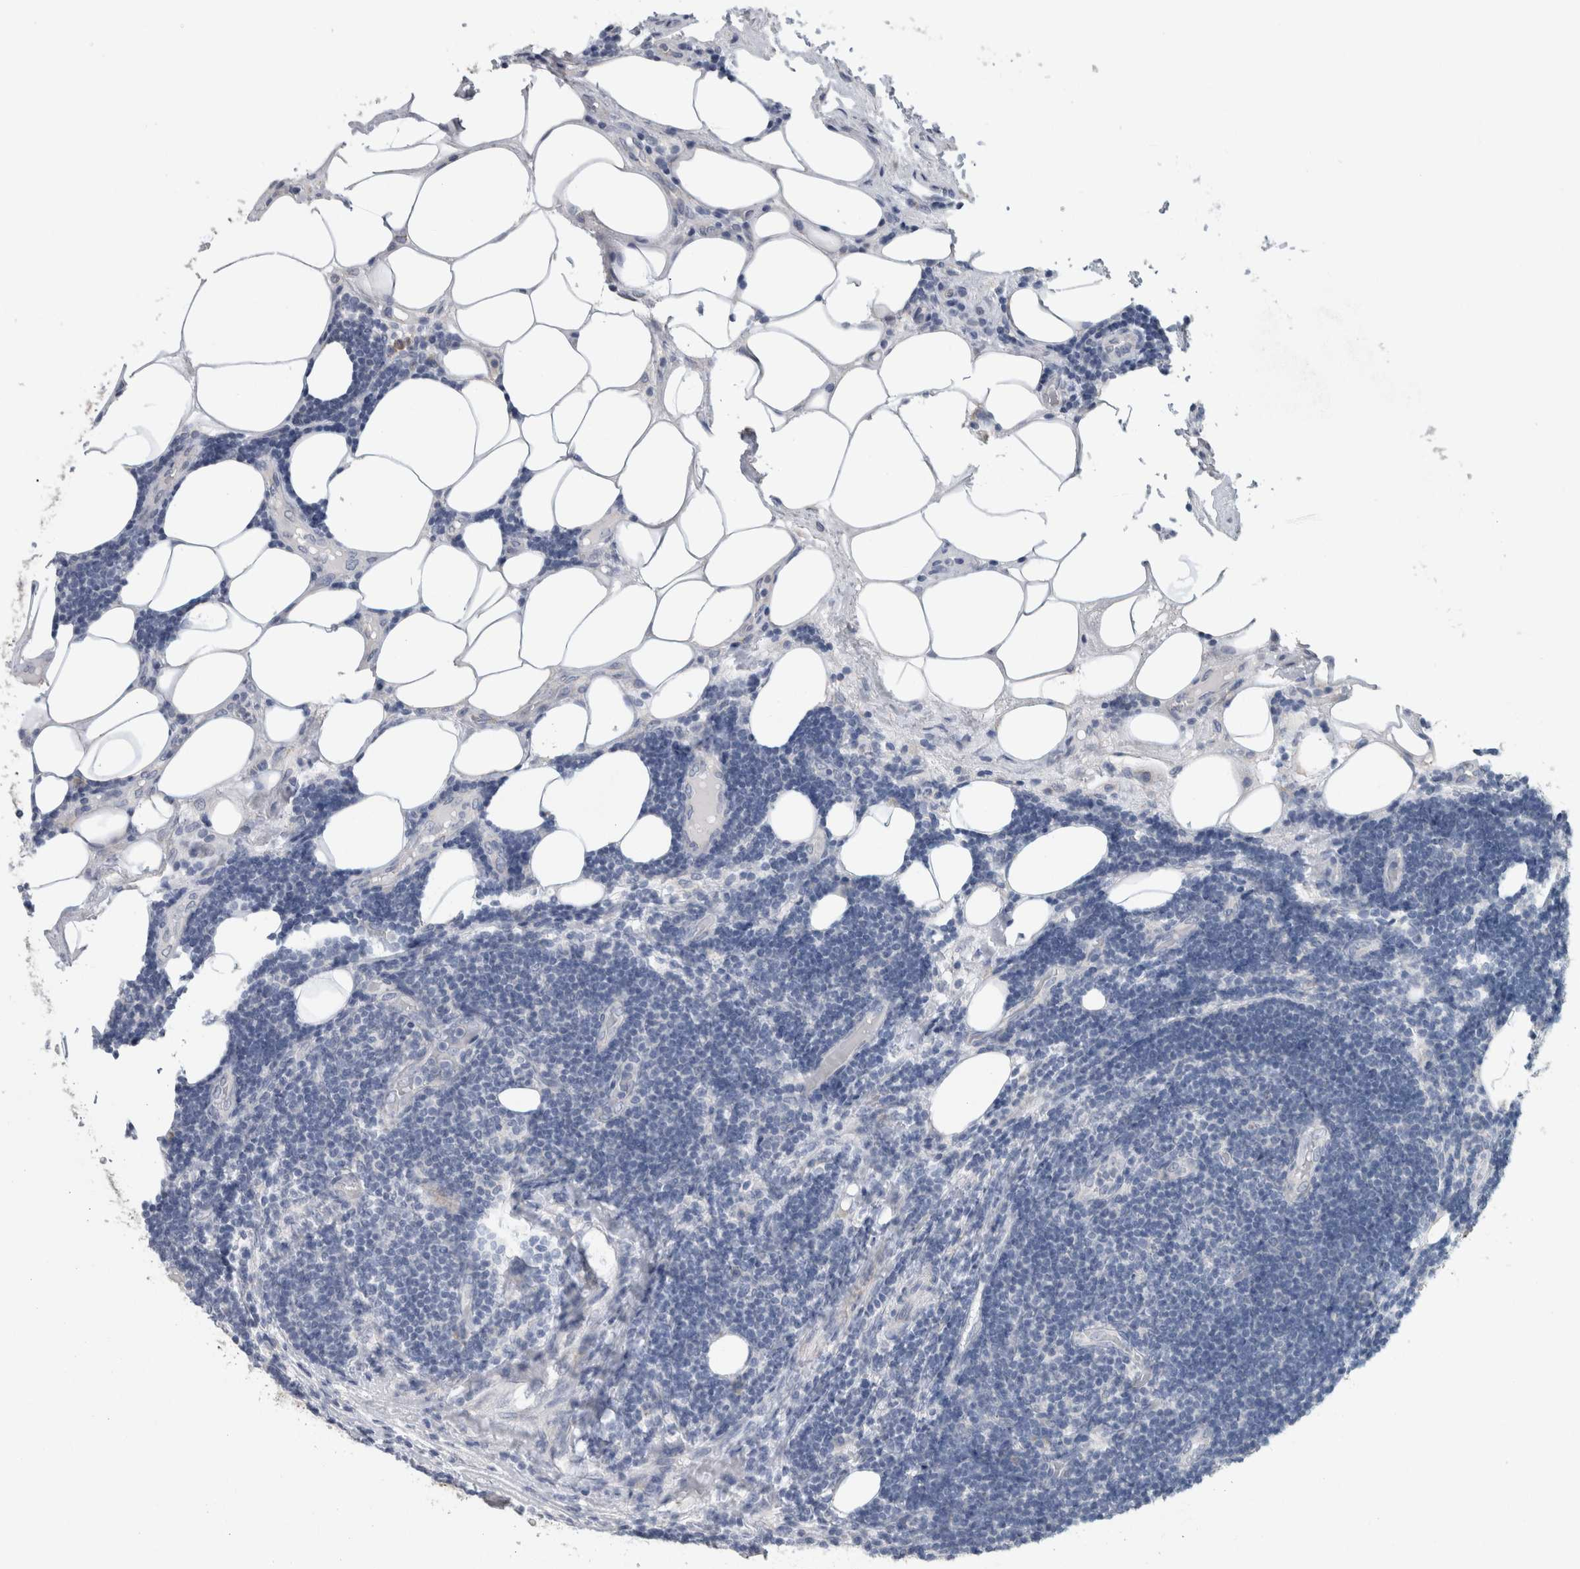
{"staining": {"intensity": "negative", "quantity": "none", "location": "none"}, "tissue": "lymphoma", "cell_type": "Tumor cells", "image_type": "cancer", "snomed": [{"axis": "morphology", "description": "Malignant lymphoma, non-Hodgkin's type, Low grade"}, {"axis": "topography", "description": "Lymph node"}], "caption": "Low-grade malignant lymphoma, non-Hodgkin's type was stained to show a protein in brown. There is no significant positivity in tumor cells.", "gene": "NEFM", "patient": {"sex": "male", "age": 83}}